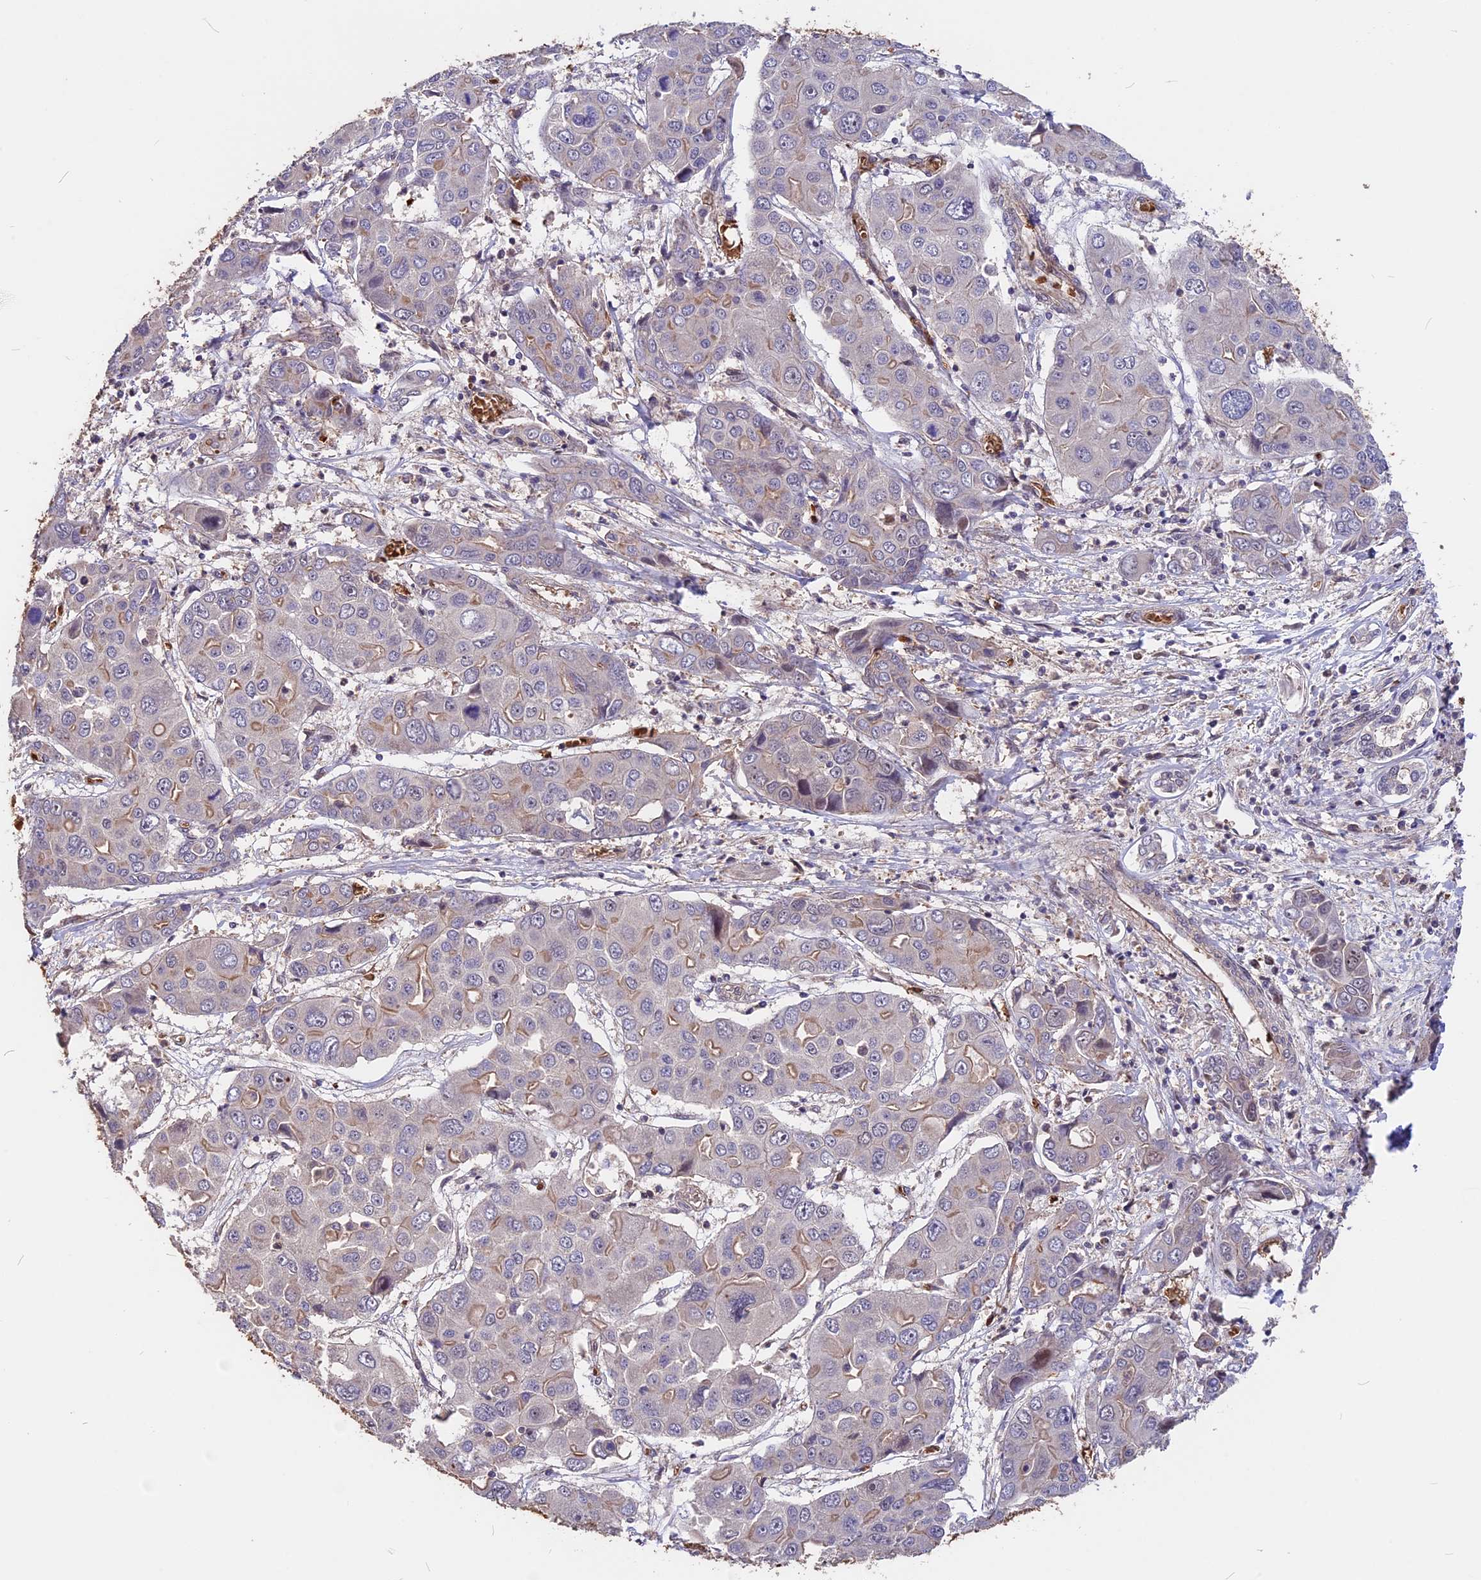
{"staining": {"intensity": "weak", "quantity": "<25%", "location": "cytoplasmic/membranous"}, "tissue": "liver cancer", "cell_type": "Tumor cells", "image_type": "cancer", "snomed": [{"axis": "morphology", "description": "Cholangiocarcinoma"}, {"axis": "topography", "description": "Liver"}], "caption": "The photomicrograph reveals no significant positivity in tumor cells of cholangiocarcinoma (liver).", "gene": "ZC3H10", "patient": {"sex": "male", "age": 67}}